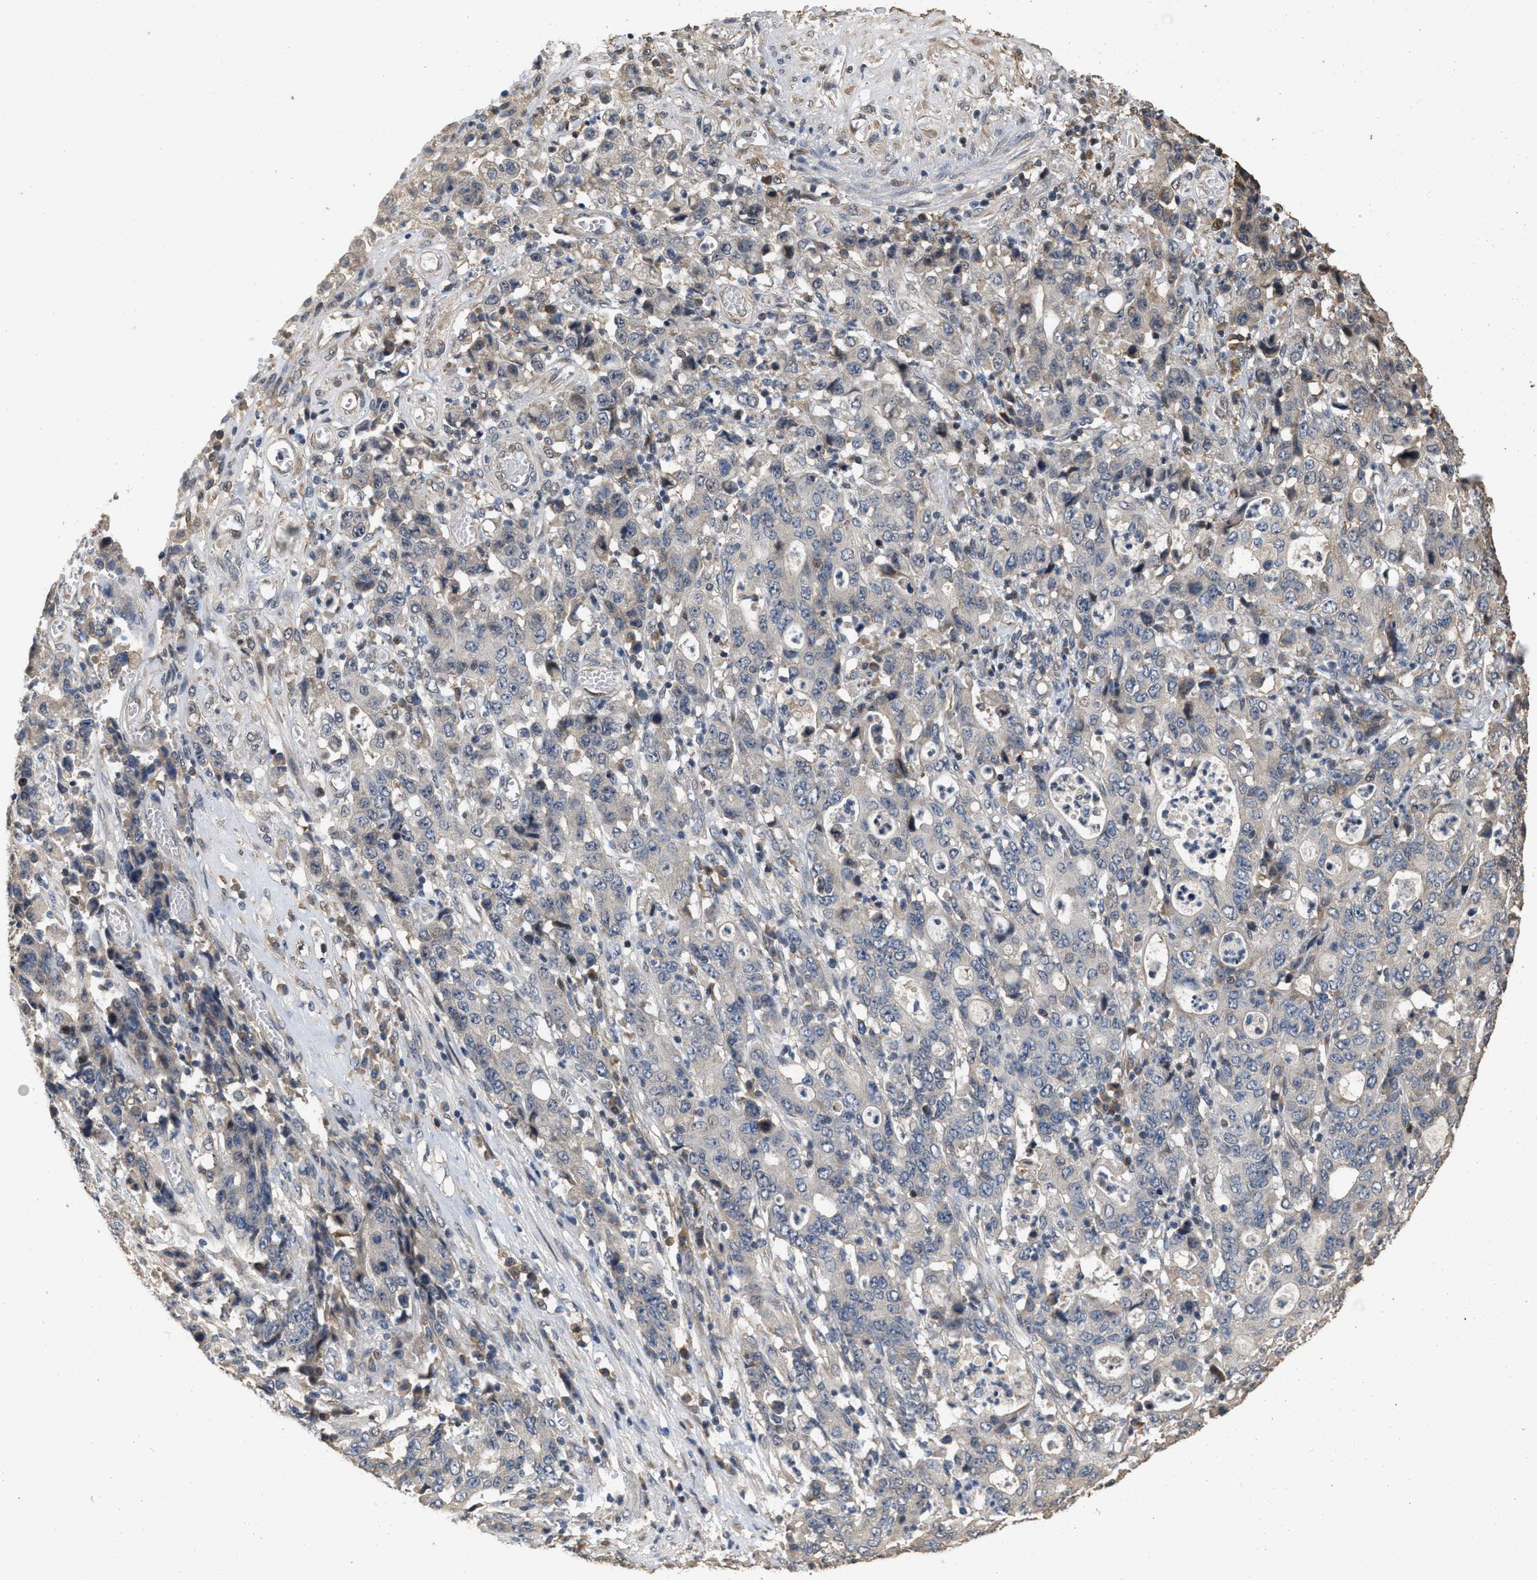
{"staining": {"intensity": "moderate", "quantity": "<25%", "location": "cytoplasmic/membranous"}, "tissue": "stomach cancer", "cell_type": "Tumor cells", "image_type": "cancer", "snomed": [{"axis": "morphology", "description": "Adenocarcinoma, NOS"}, {"axis": "topography", "description": "Stomach, upper"}], "caption": "IHC (DAB) staining of stomach adenocarcinoma exhibits moderate cytoplasmic/membranous protein positivity in about <25% of tumor cells.", "gene": "NCS1", "patient": {"sex": "male", "age": 69}}